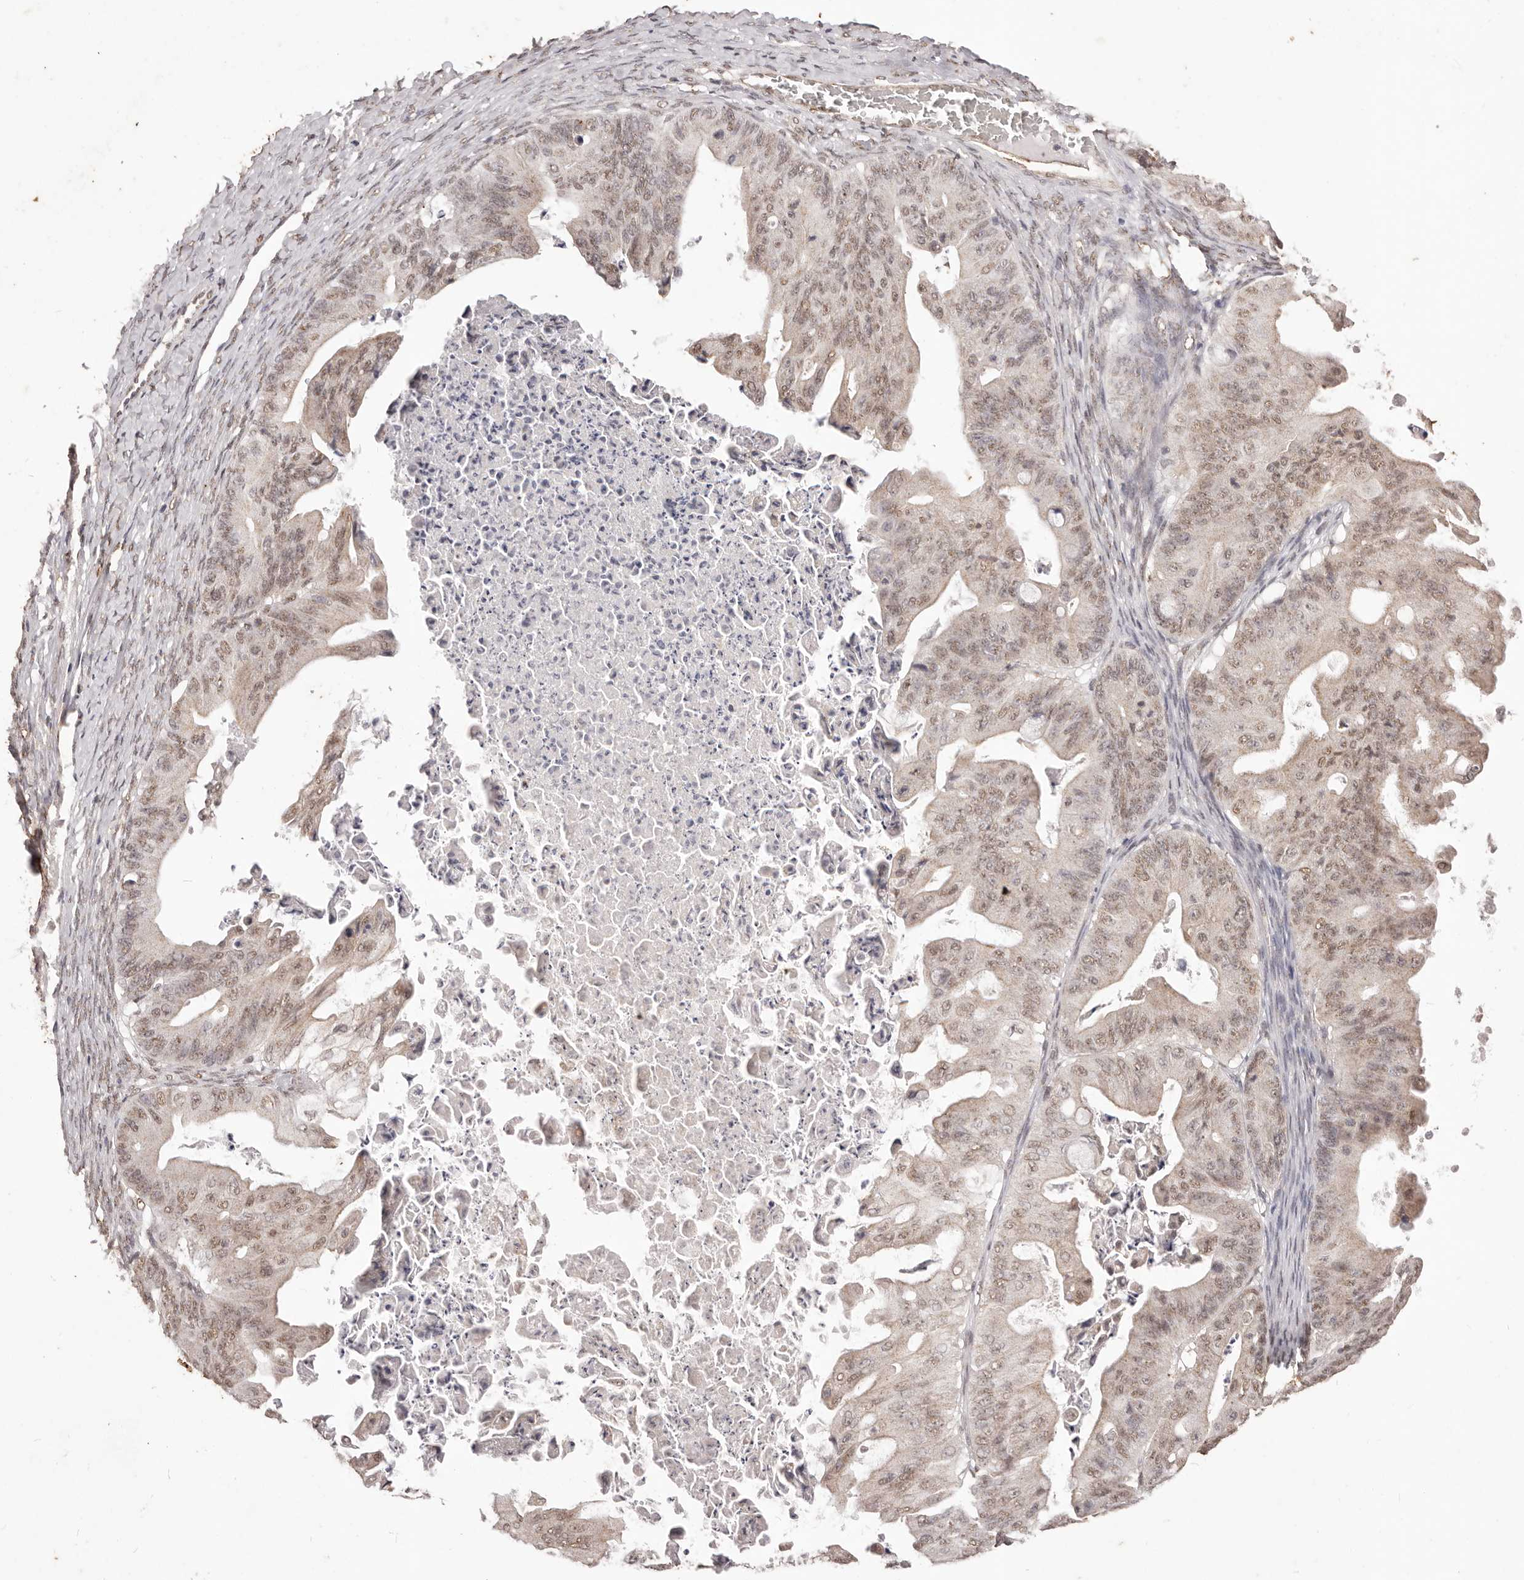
{"staining": {"intensity": "moderate", "quantity": ">75%", "location": "nuclear"}, "tissue": "ovarian cancer", "cell_type": "Tumor cells", "image_type": "cancer", "snomed": [{"axis": "morphology", "description": "Cystadenocarcinoma, mucinous, NOS"}, {"axis": "topography", "description": "Ovary"}], "caption": "Ovarian cancer (mucinous cystadenocarcinoma) stained with a protein marker shows moderate staining in tumor cells.", "gene": "RPS6KA5", "patient": {"sex": "female", "age": 37}}